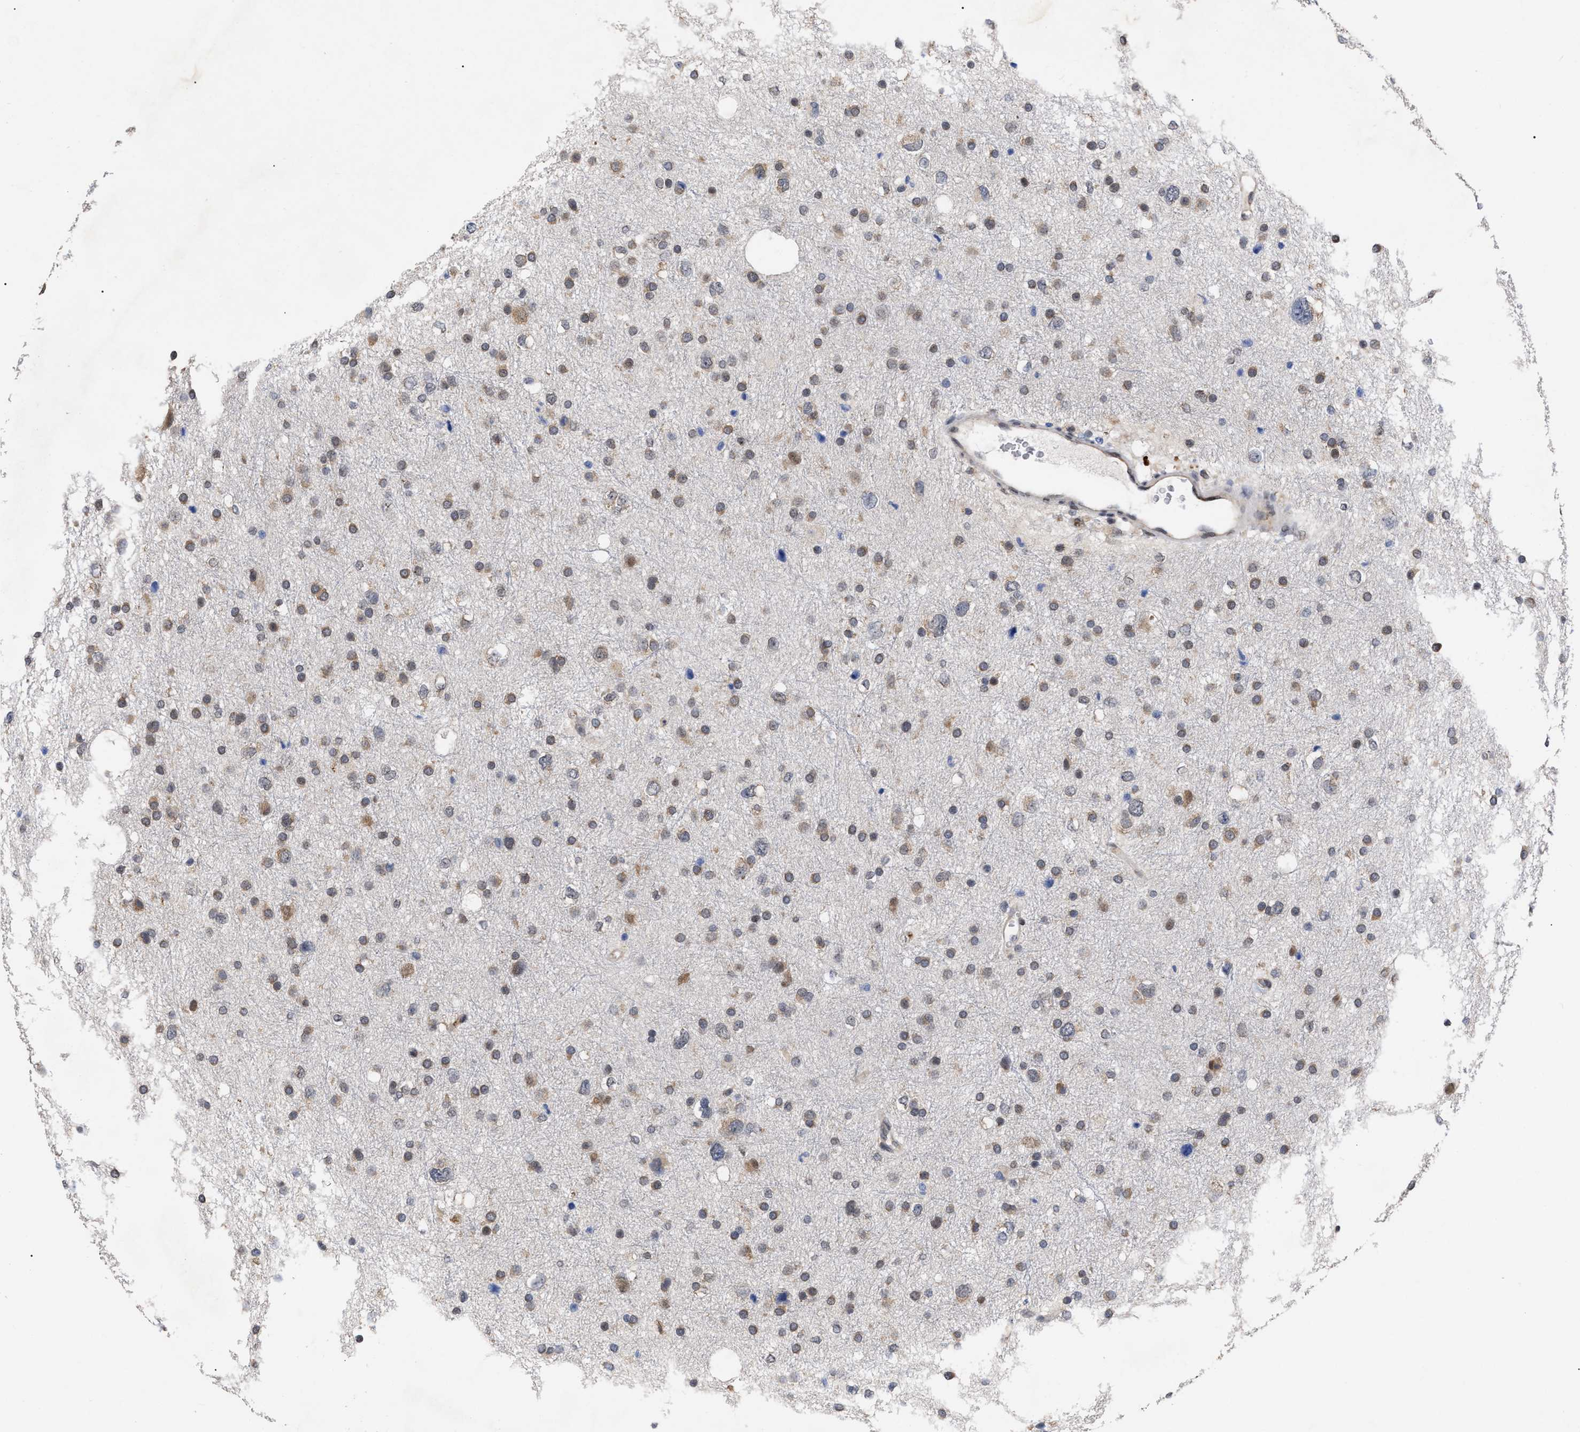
{"staining": {"intensity": "weak", "quantity": "25%-75%", "location": "cytoplasmic/membranous,nuclear"}, "tissue": "glioma", "cell_type": "Tumor cells", "image_type": "cancer", "snomed": [{"axis": "morphology", "description": "Glioma, malignant, Low grade"}, {"axis": "topography", "description": "Brain"}], "caption": "Tumor cells demonstrate low levels of weak cytoplasmic/membranous and nuclear positivity in approximately 25%-75% of cells in malignant glioma (low-grade).", "gene": "UPF1", "patient": {"sex": "female", "age": 37}}